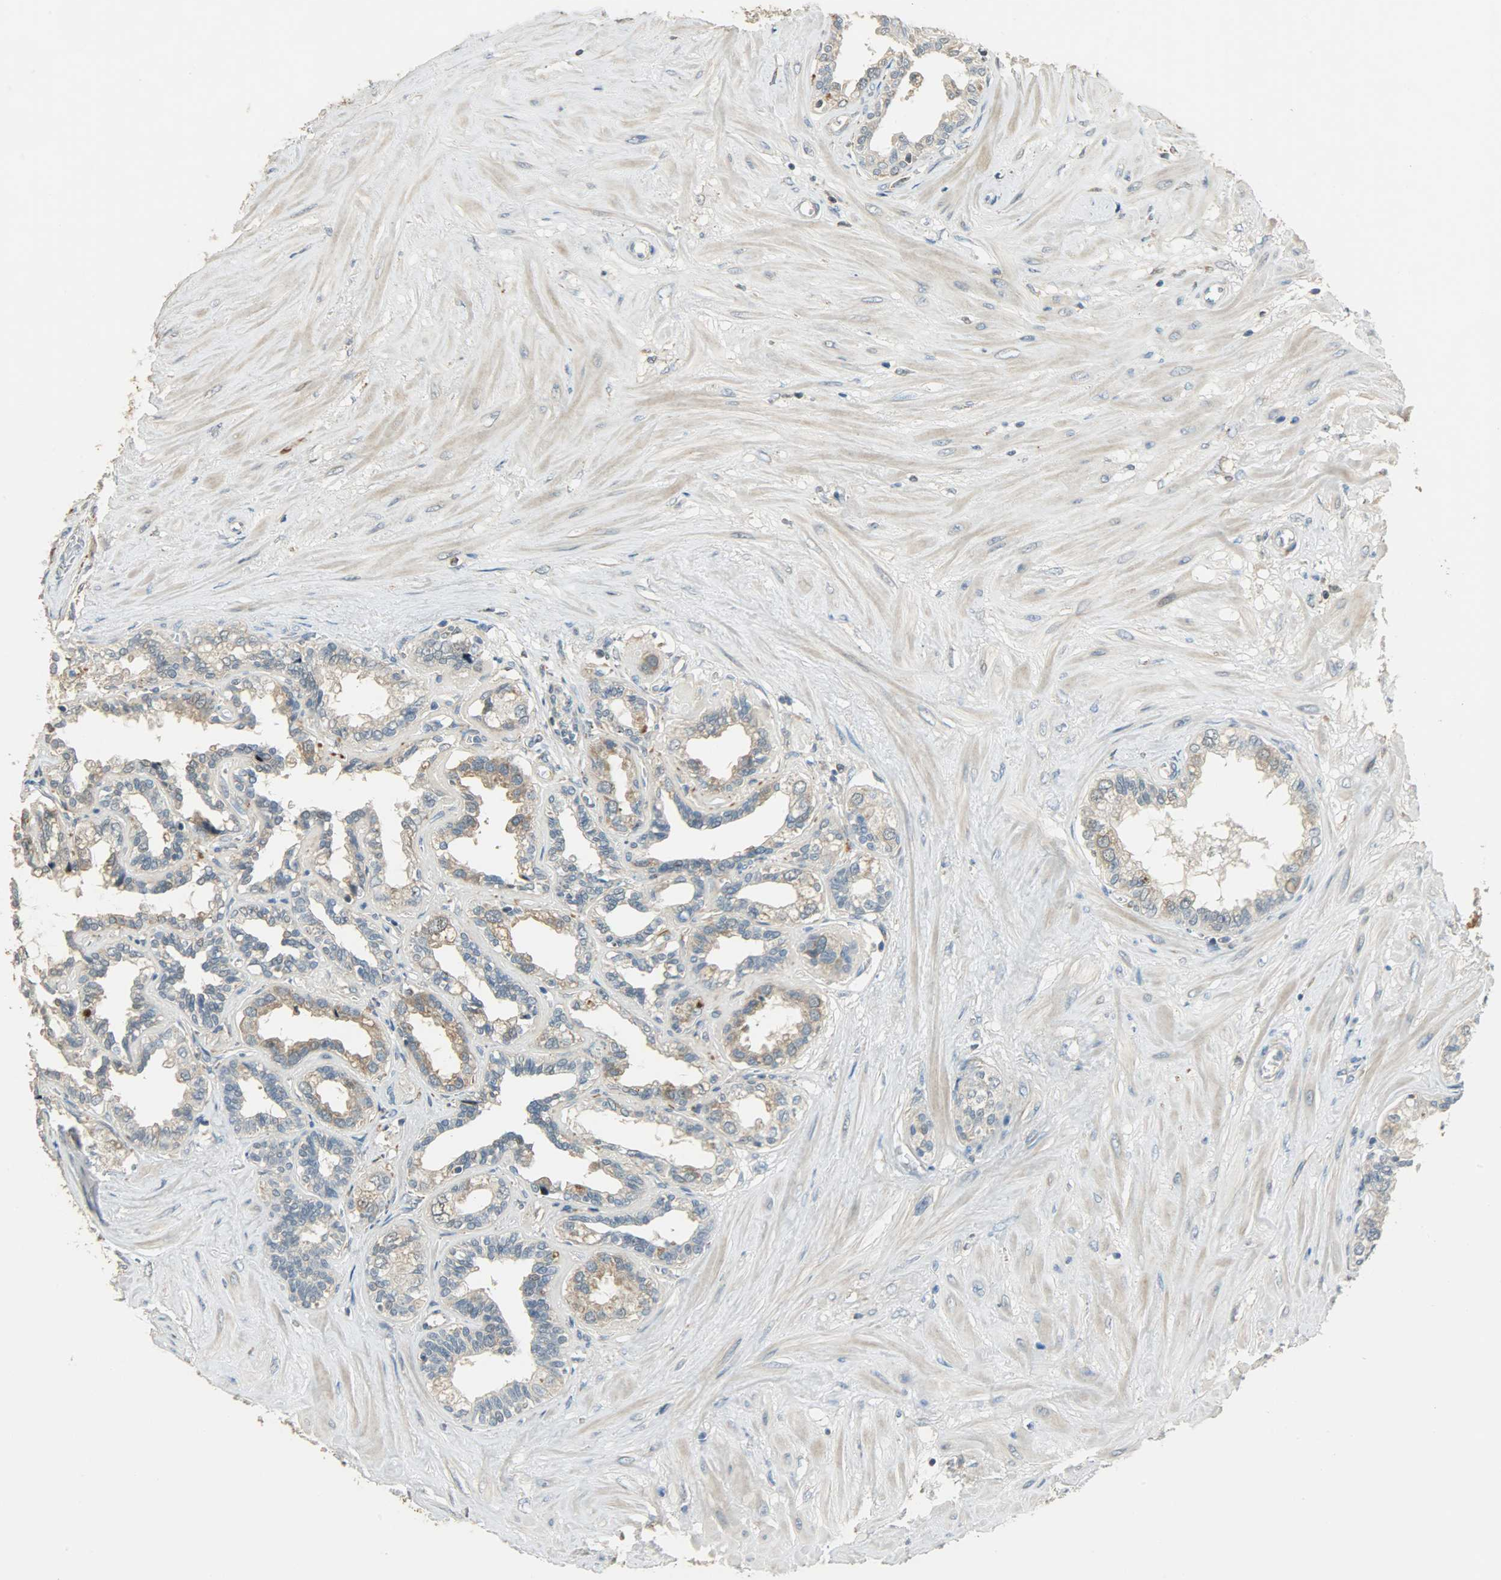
{"staining": {"intensity": "moderate", "quantity": ">75%", "location": "cytoplasmic/membranous"}, "tissue": "seminal vesicle", "cell_type": "Glandular cells", "image_type": "normal", "snomed": [{"axis": "morphology", "description": "Normal tissue, NOS"}, {"axis": "morphology", "description": "Inflammation, NOS"}, {"axis": "topography", "description": "Urinary bladder"}, {"axis": "topography", "description": "Prostate"}, {"axis": "topography", "description": "Seminal veicle"}], "caption": "Immunohistochemical staining of normal human seminal vesicle demonstrates >75% levels of moderate cytoplasmic/membranous protein positivity in approximately >75% of glandular cells. The staining was performed using DAB, with brown indicating positive protein expression. Nuclei are stained blue with hematoxylin.", "gene": "HDHD5", "patient": {"sex": "male", "age": 82}}